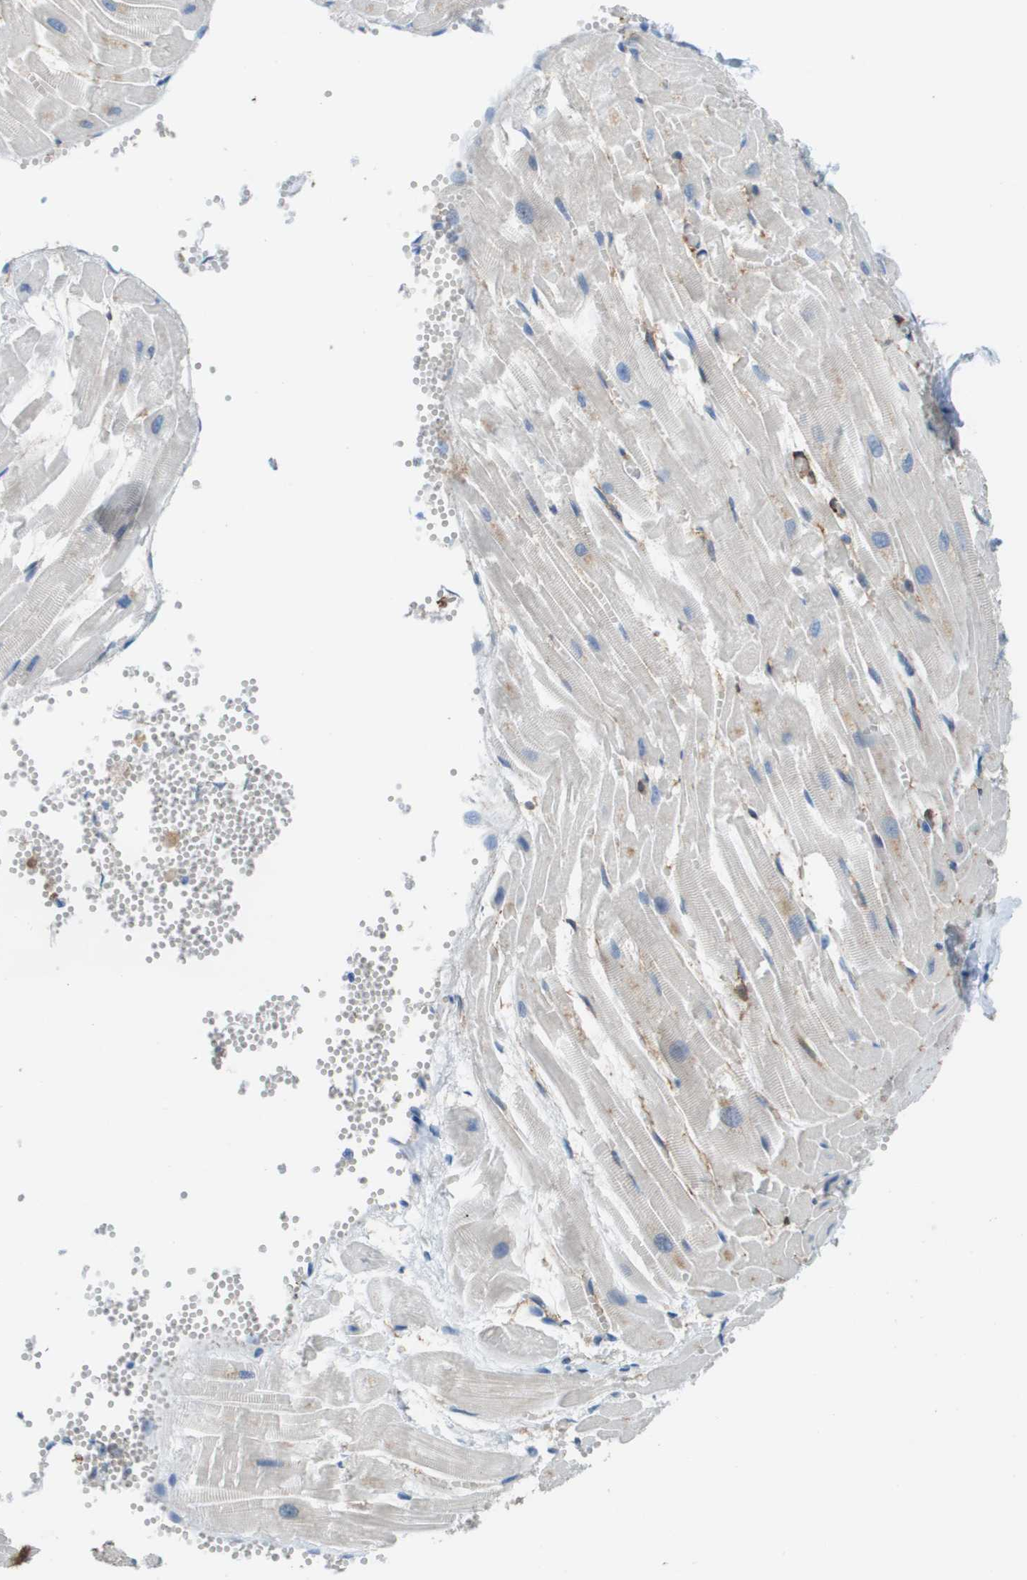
{"staining": {"intensity": "weak", "quantity": "<25%", "location": "cytoplasmic/membranous"}, "tissue": "heart muscle", "cell_type": "Cardiomyocytes", "image_type": "normal", "snomed": [{"axis": "morphology", "description": "Normal tissue, NOS"}, {"axis": "topography", "description": "Heart"}], "caption": "Immunohistochemistry (IHC) image of normal heart muscle: human heart muscle stained with DAB (3,3'-diaminobenzidine) reveals no significant protein staining in cardiomyocytes.", "gene": "ZBTB43", "patient": {"sex": "female", "age": 19}}